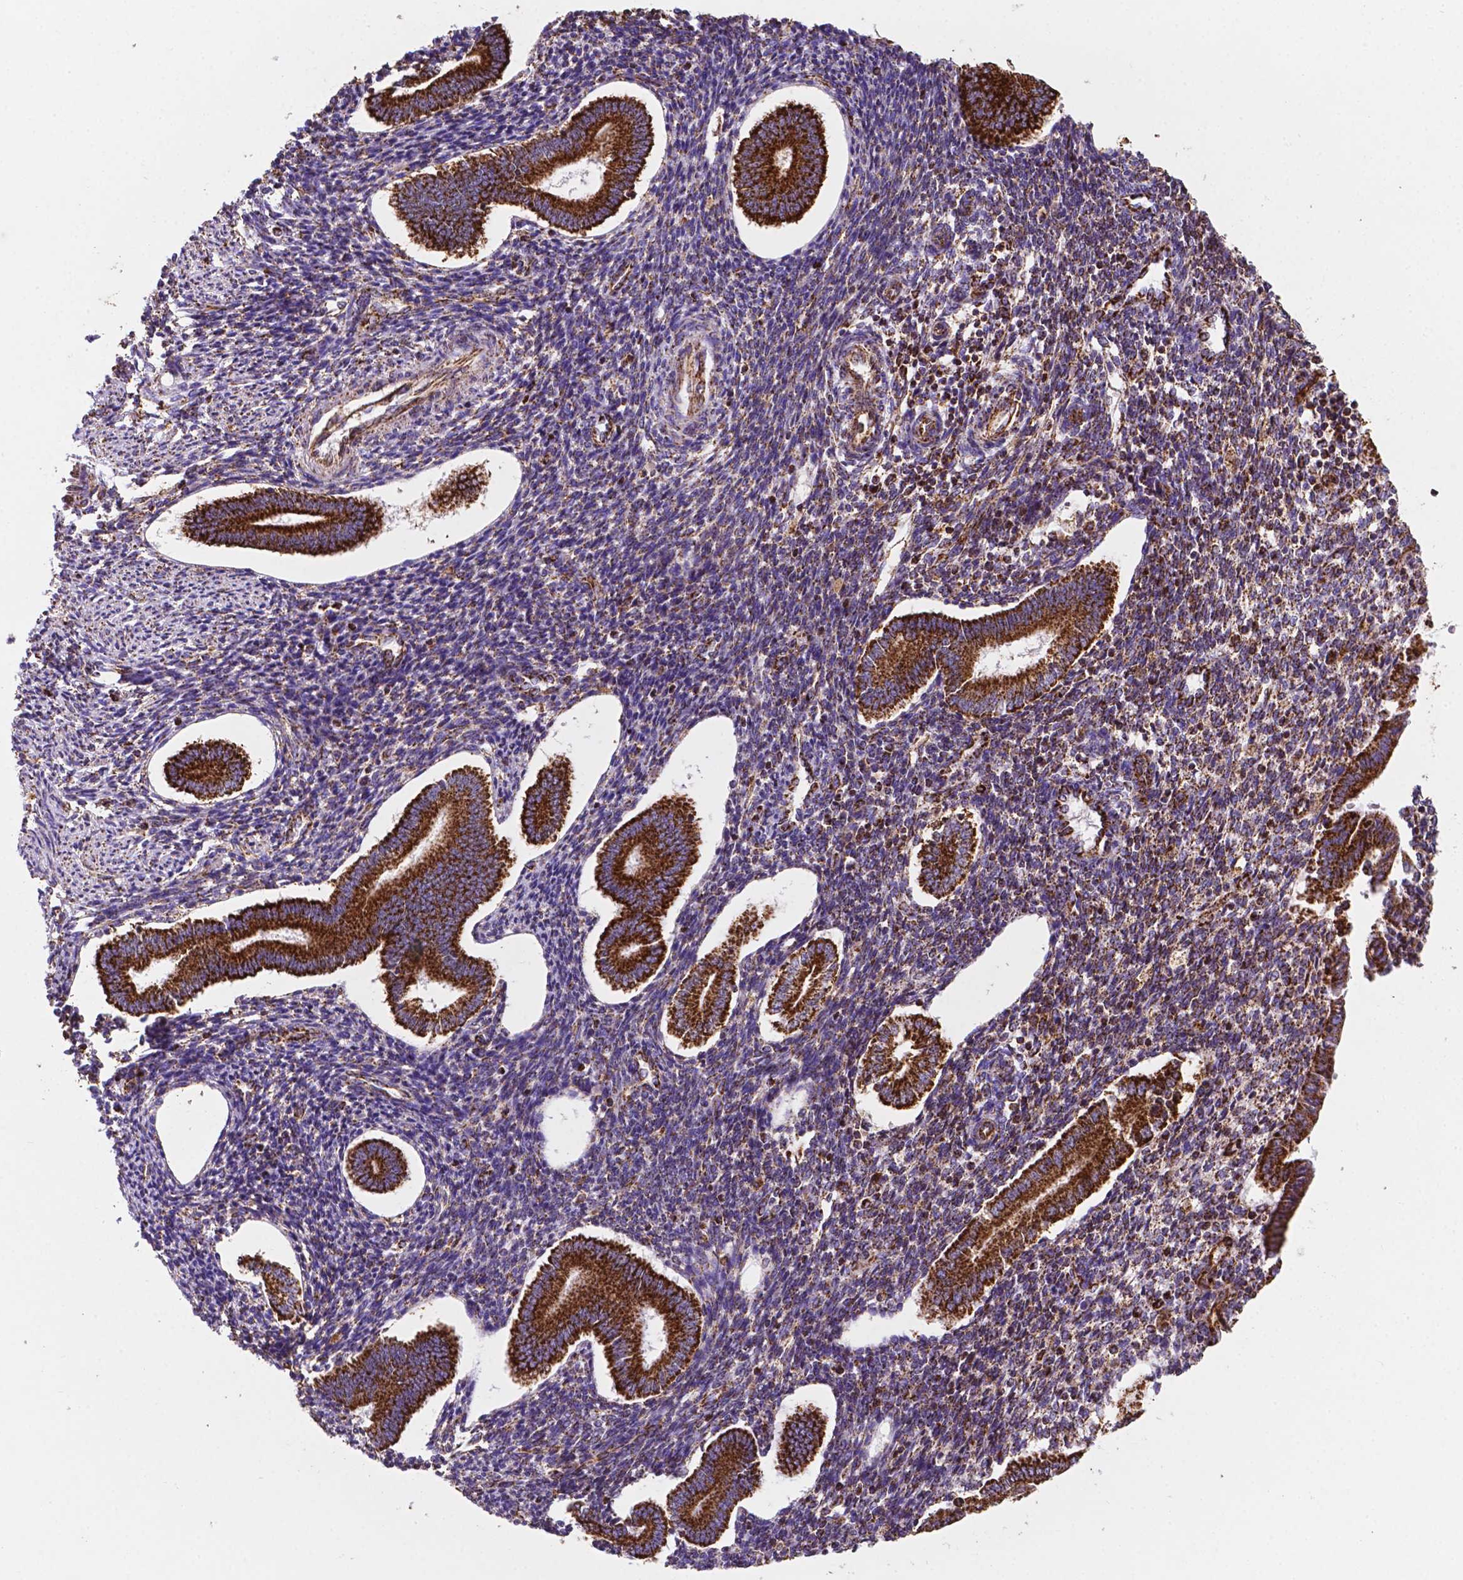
{"staining": {"intensity": "strong", "quantity": "25%-75%", "location": "cytoplasmic/membranous"}, "tissue": "endometrium", "cell_type": "Cells in endometrial stroma", "image_type": "normal", "snomed": [{"axis": "morphology", "description": "Normal tissue, NOS"}, {"axis": "topography", "description": "Endometrium"}], "caption": "Endometrium stained with a brown dye reveals strong cytoplasmic/membranous positive staining in about 25%-75% of cells in endometrial stroma.", "gene": "HSPD1", "patient": {"sex": "female", "age": 40}}